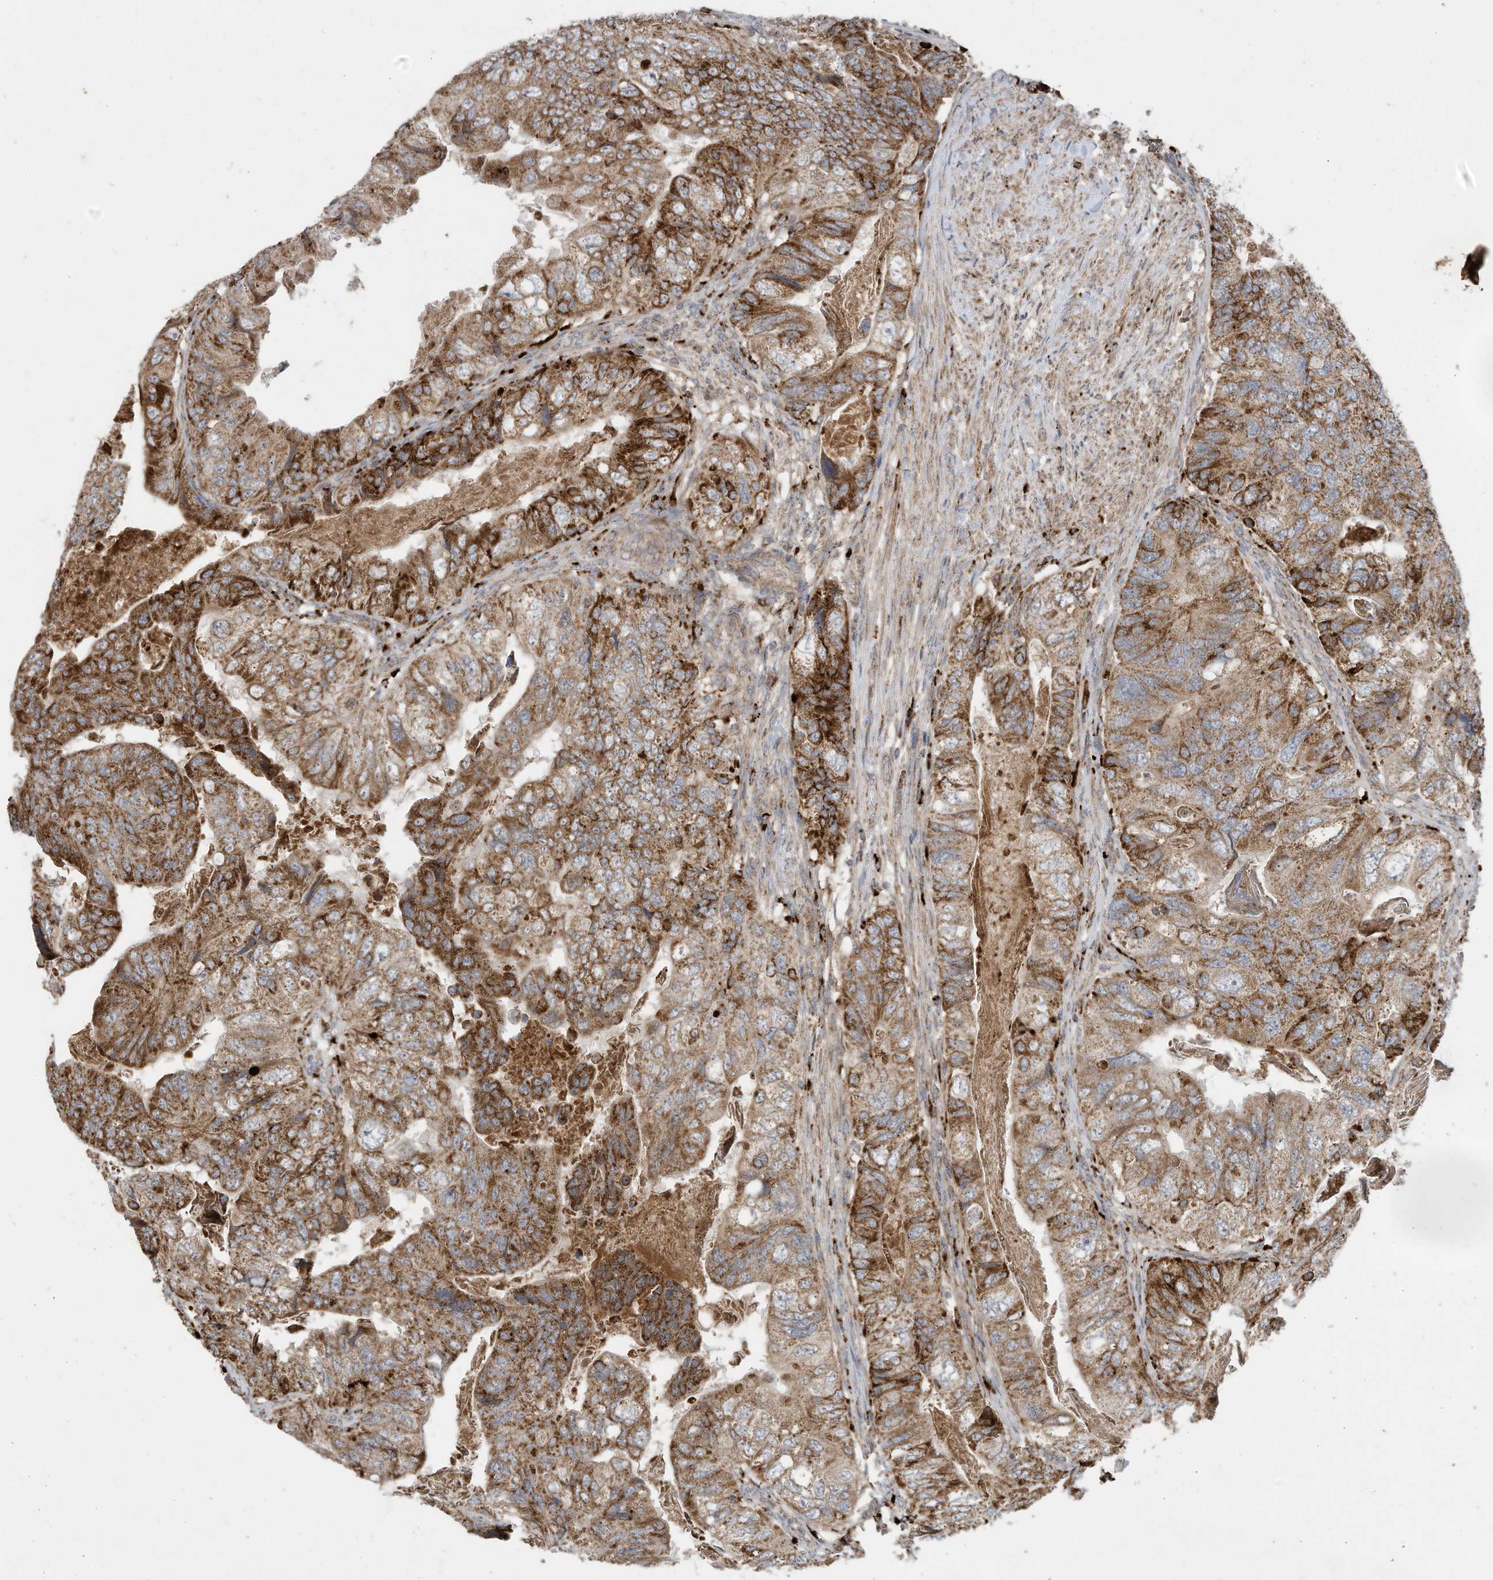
{"staining": {"intensity": "moderate", "quantity": ">75%", "location": "cytoplasmic/membranous"}, "tissue": "colorectal cancer", "cell_type": "Tumor cells", "image_type": "cancer", "snomed": [{"axis": "morphology", "description": "Adenocarcinoma, NOS"}, {"axis": "topography", "description": "Rectum"}], "caption": "This histopathology image shows adenocarcinoma (colorectal) stained with immunohistochemistry (IHC) to label a protein in brown. The cytoplasmic/membranous of tumor cells show moderate positivity for the protein. Nuclei are counter-stained blue.", "gene": "C2orf74", "patient": {"sex": "male", "age": 63}}